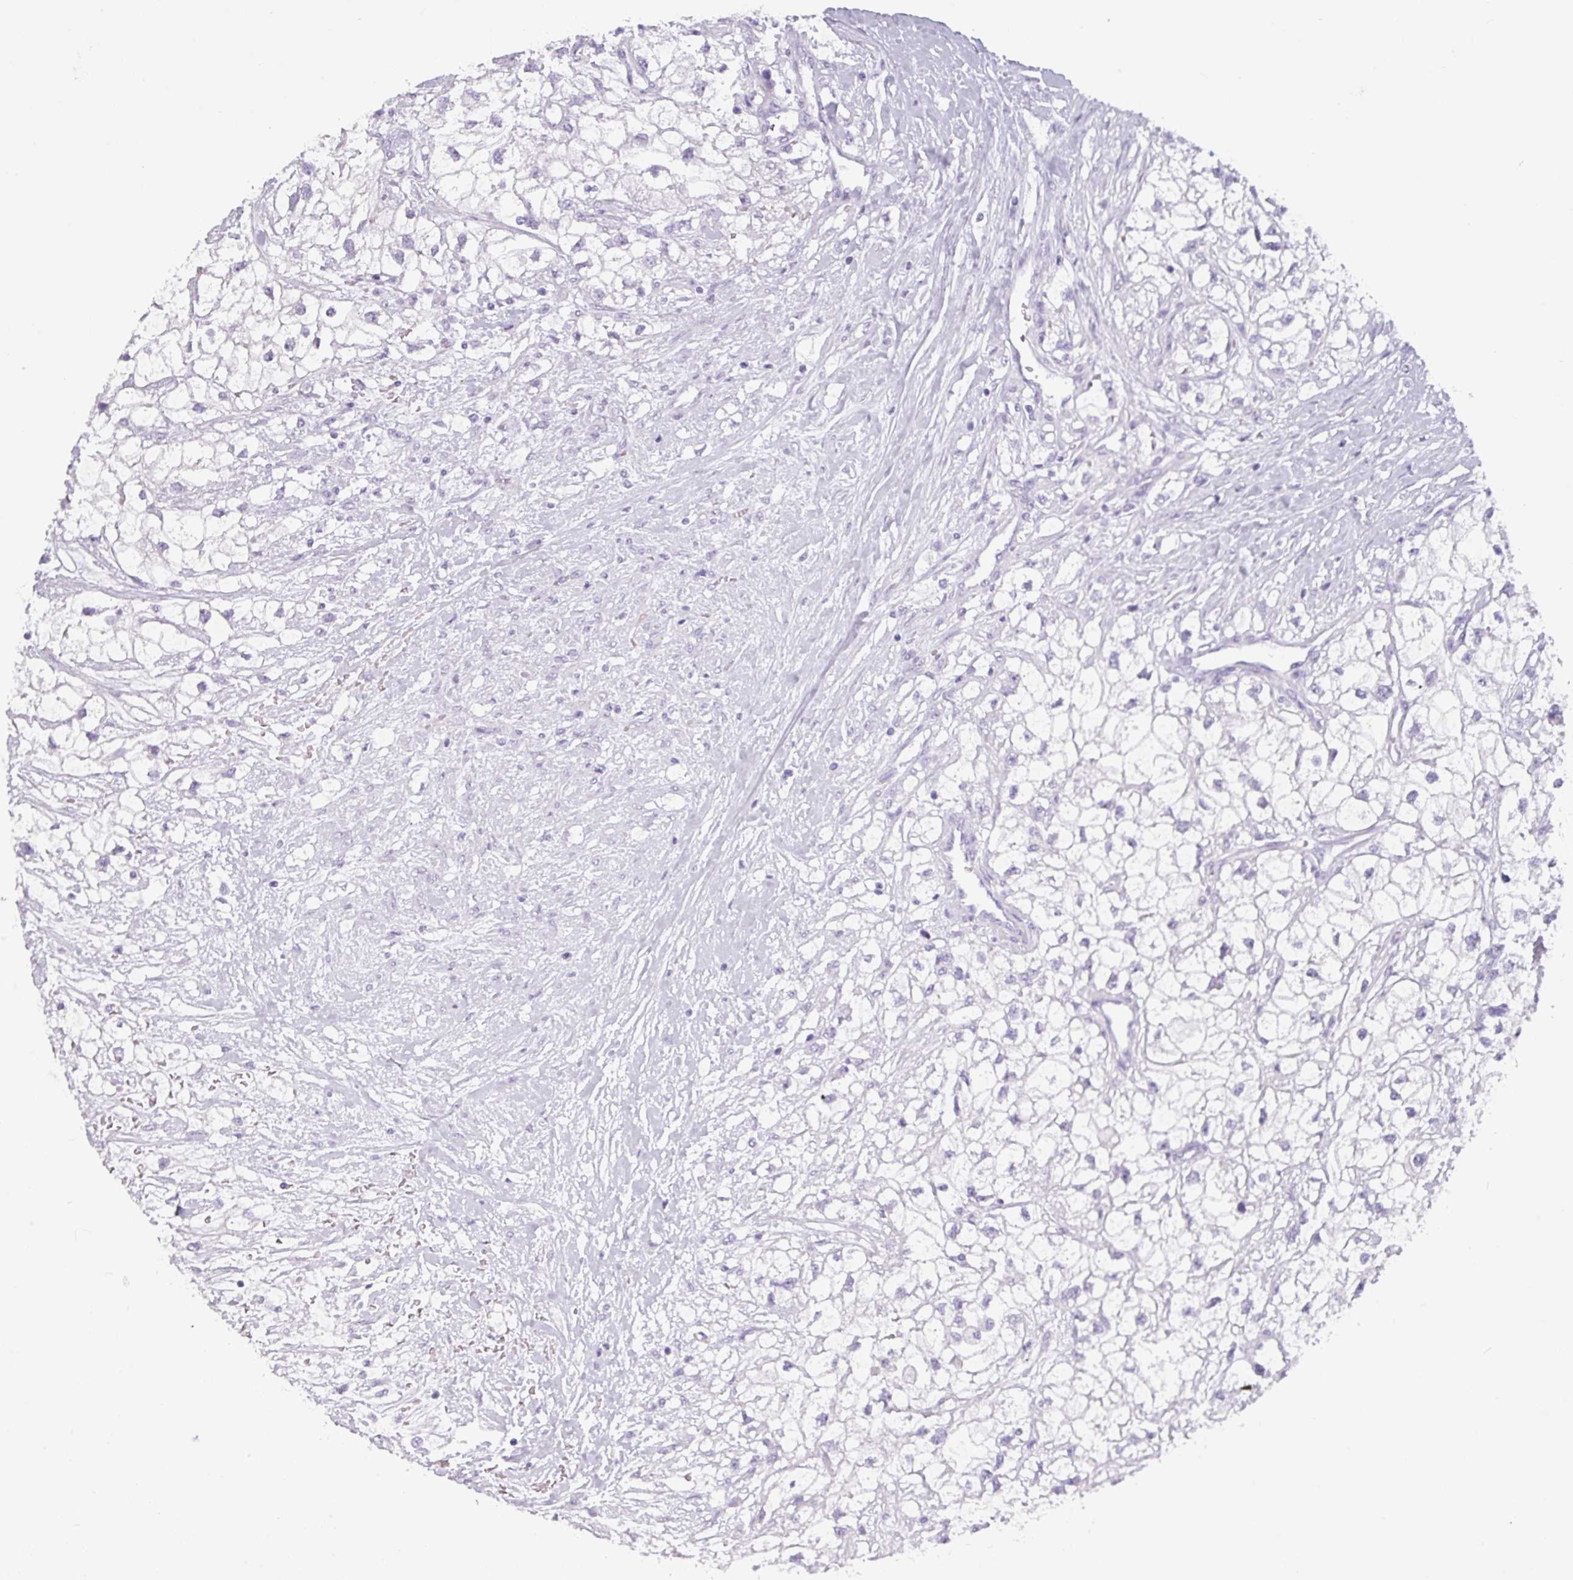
{"staining": {"intensity": "negative", "quantity": "none", "location": "none"}, "tissue": "renal cancer", "cell_type": "Tumor cells", "image_type": "cancer", "snomed": [{"axis": "morphology", "description": "Adenocarcinoma, NOS"}, {"axis": "topography", "description": "Kidney"}], "caption": "A photomicrograph of renal cancer (adenocarcinoma) stained for a protein reveals no brown staining in tumor cells. (Brightfield microscopy of DAB (3,3'-diaminobenzidine) immunohistochemistry at high magnification).", "gene": "CRYBB2", "patient": {"sex": "male", "age": 59}}